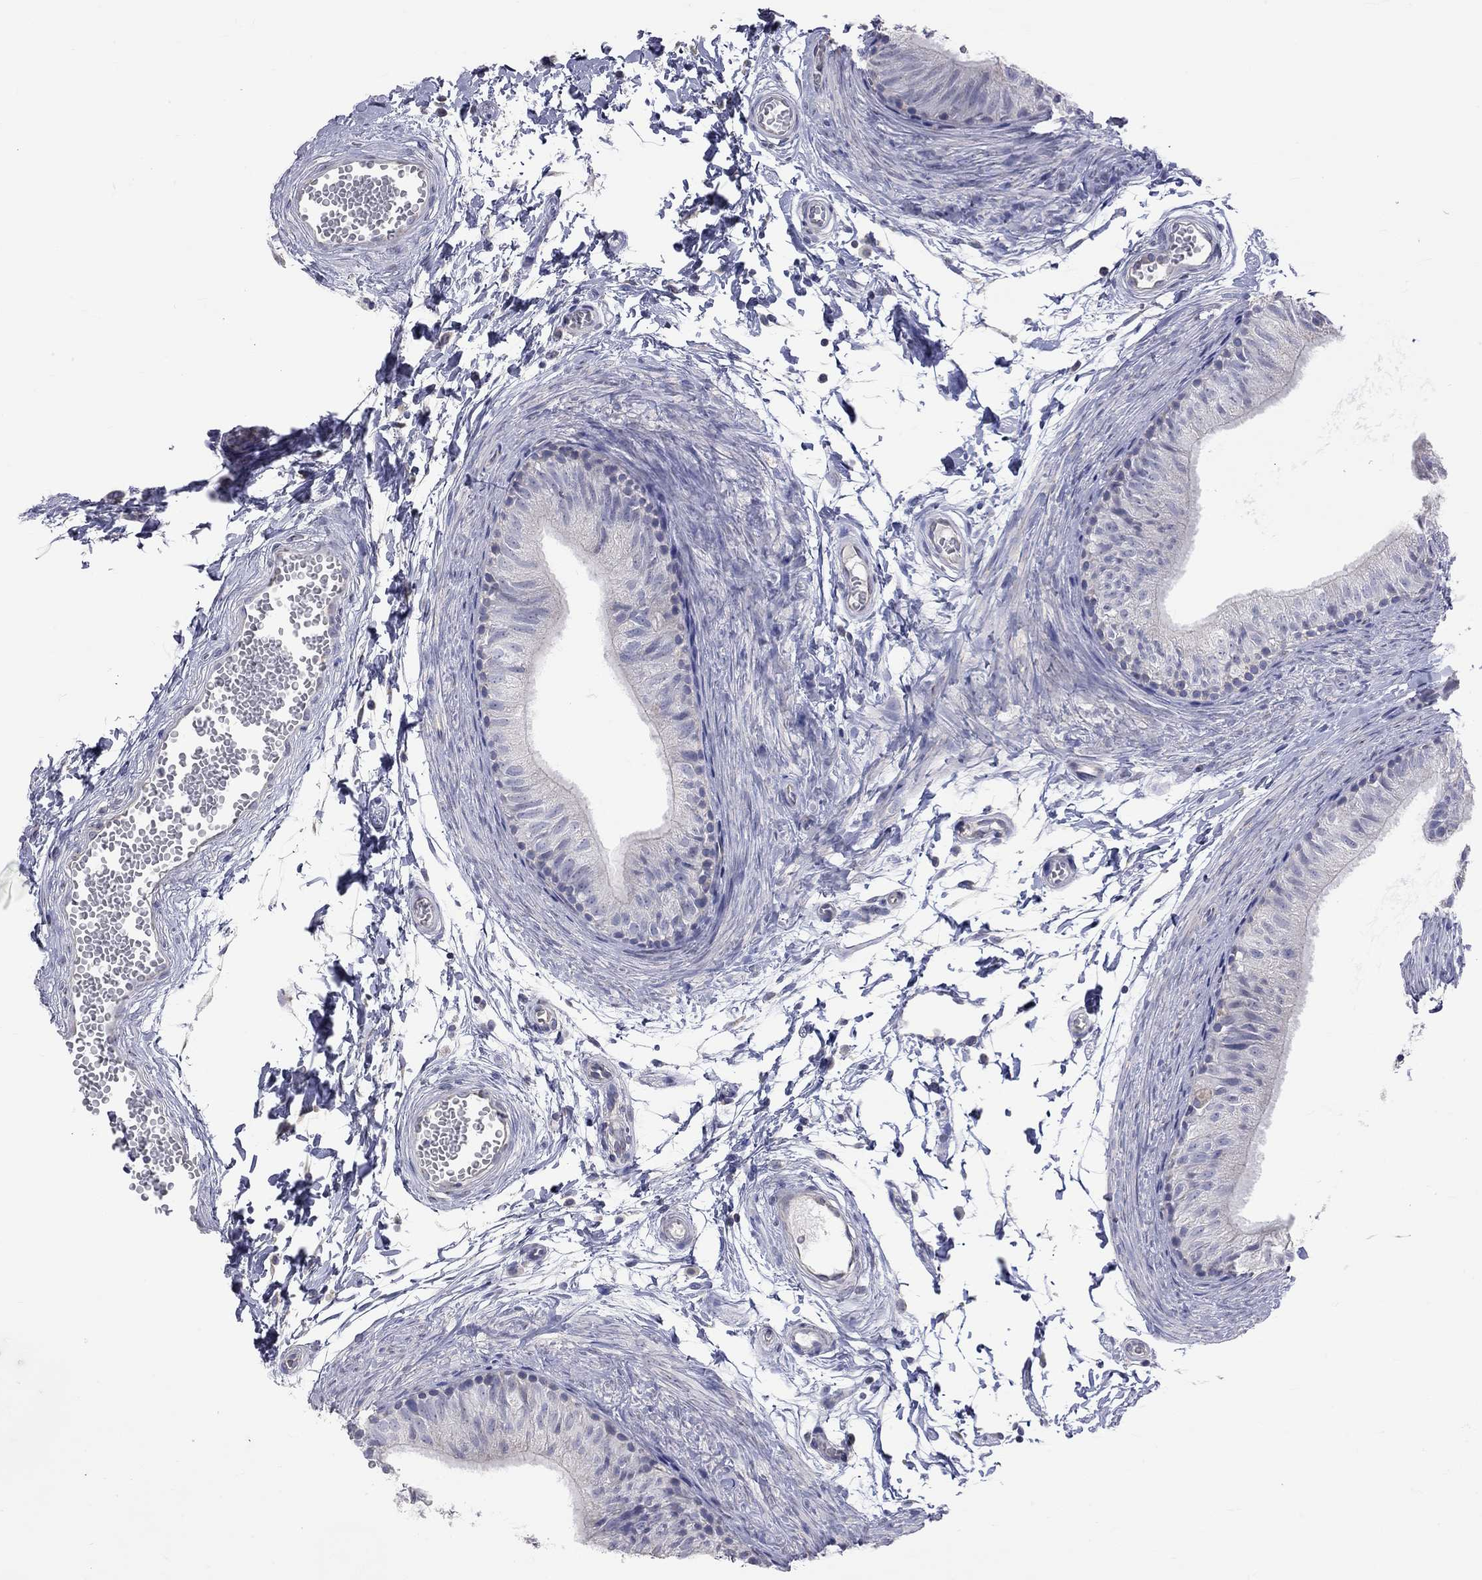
{"staining": {"intensity": "negative", "quantity": "none", "location": "none"}, "tissue": "epididymis", "cell_type": "Glandular cells", "image_type": "normal", "snomed": [{"axis": "morphology", "description": "Normal tissue, NOS"}, {"axis": "topography", "description": "Epididymis"}], "caption": "This histopathology image is of unremarkable epididymis stained with IHC to label a protein in brown with the nuclei are counter-stained blue. There is no expression in glandular cells. (DAB (3,3'-diaminobenzidine) IHC visualized using brightfield microscopy, high magnification).", "gene": "OPRK1", "patient": {"sex": "male", "age": 22}}